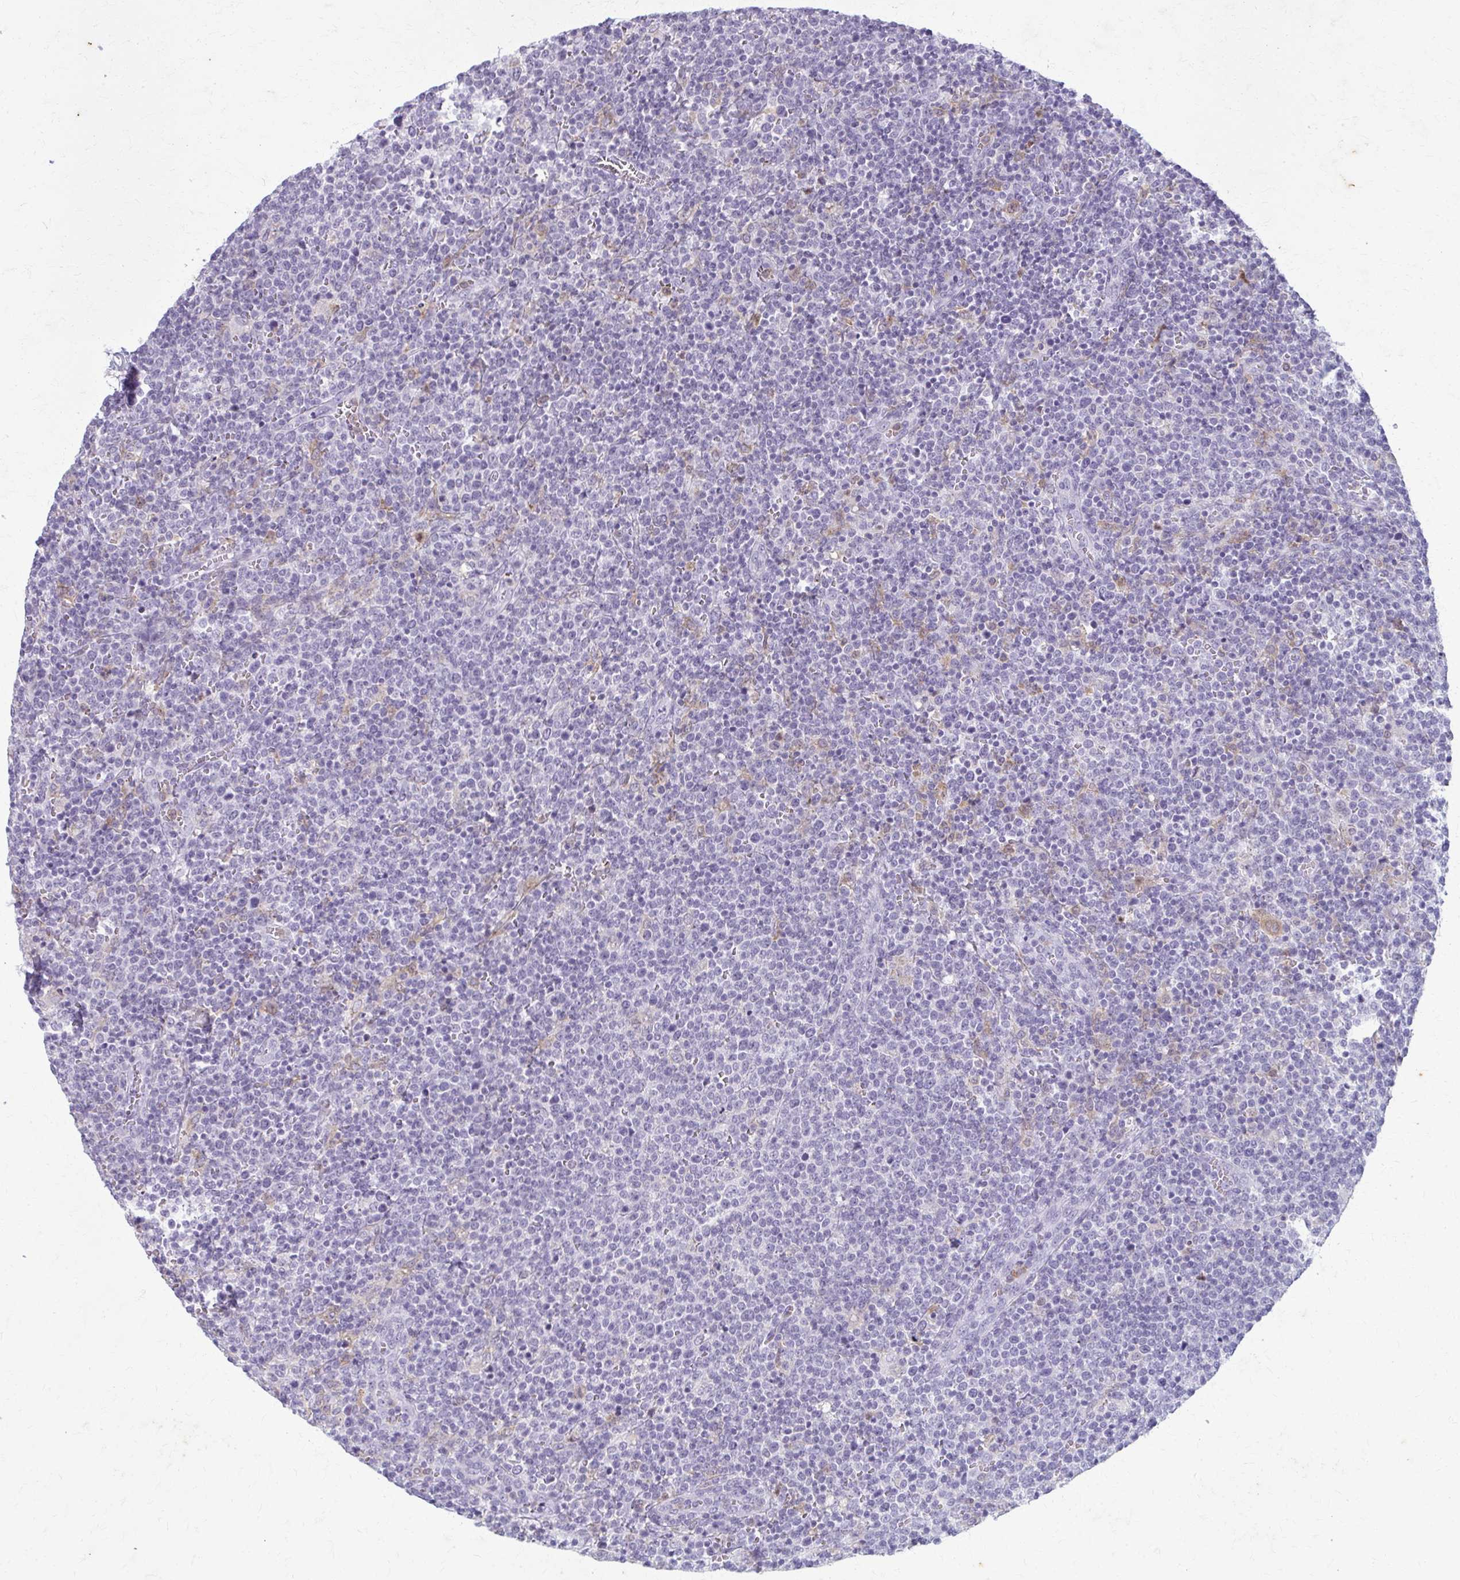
{"staining": {"intensity": "negative", "quantity": "none", "location": "none"}, "tissue": "lymphoma", "cell_type": "Tumor cells", "image_type": "cancer", "snomed": [{"axis": "morphology", "description": "Malignant lymphoma, non-Hodgkin's type, High grade"}, {"axis": "topography", "description": "Lymph node"}], "caption": "This photomicrograph is of high-grade malignant lymphoma, non-Hodgkin's type stained with IHC to label a protein in brown with the nuclei are counter-stained blue. There is no expression in tumor cells.", "gene": "CARD9", "patient": {"sex": "male", "age": 61}}